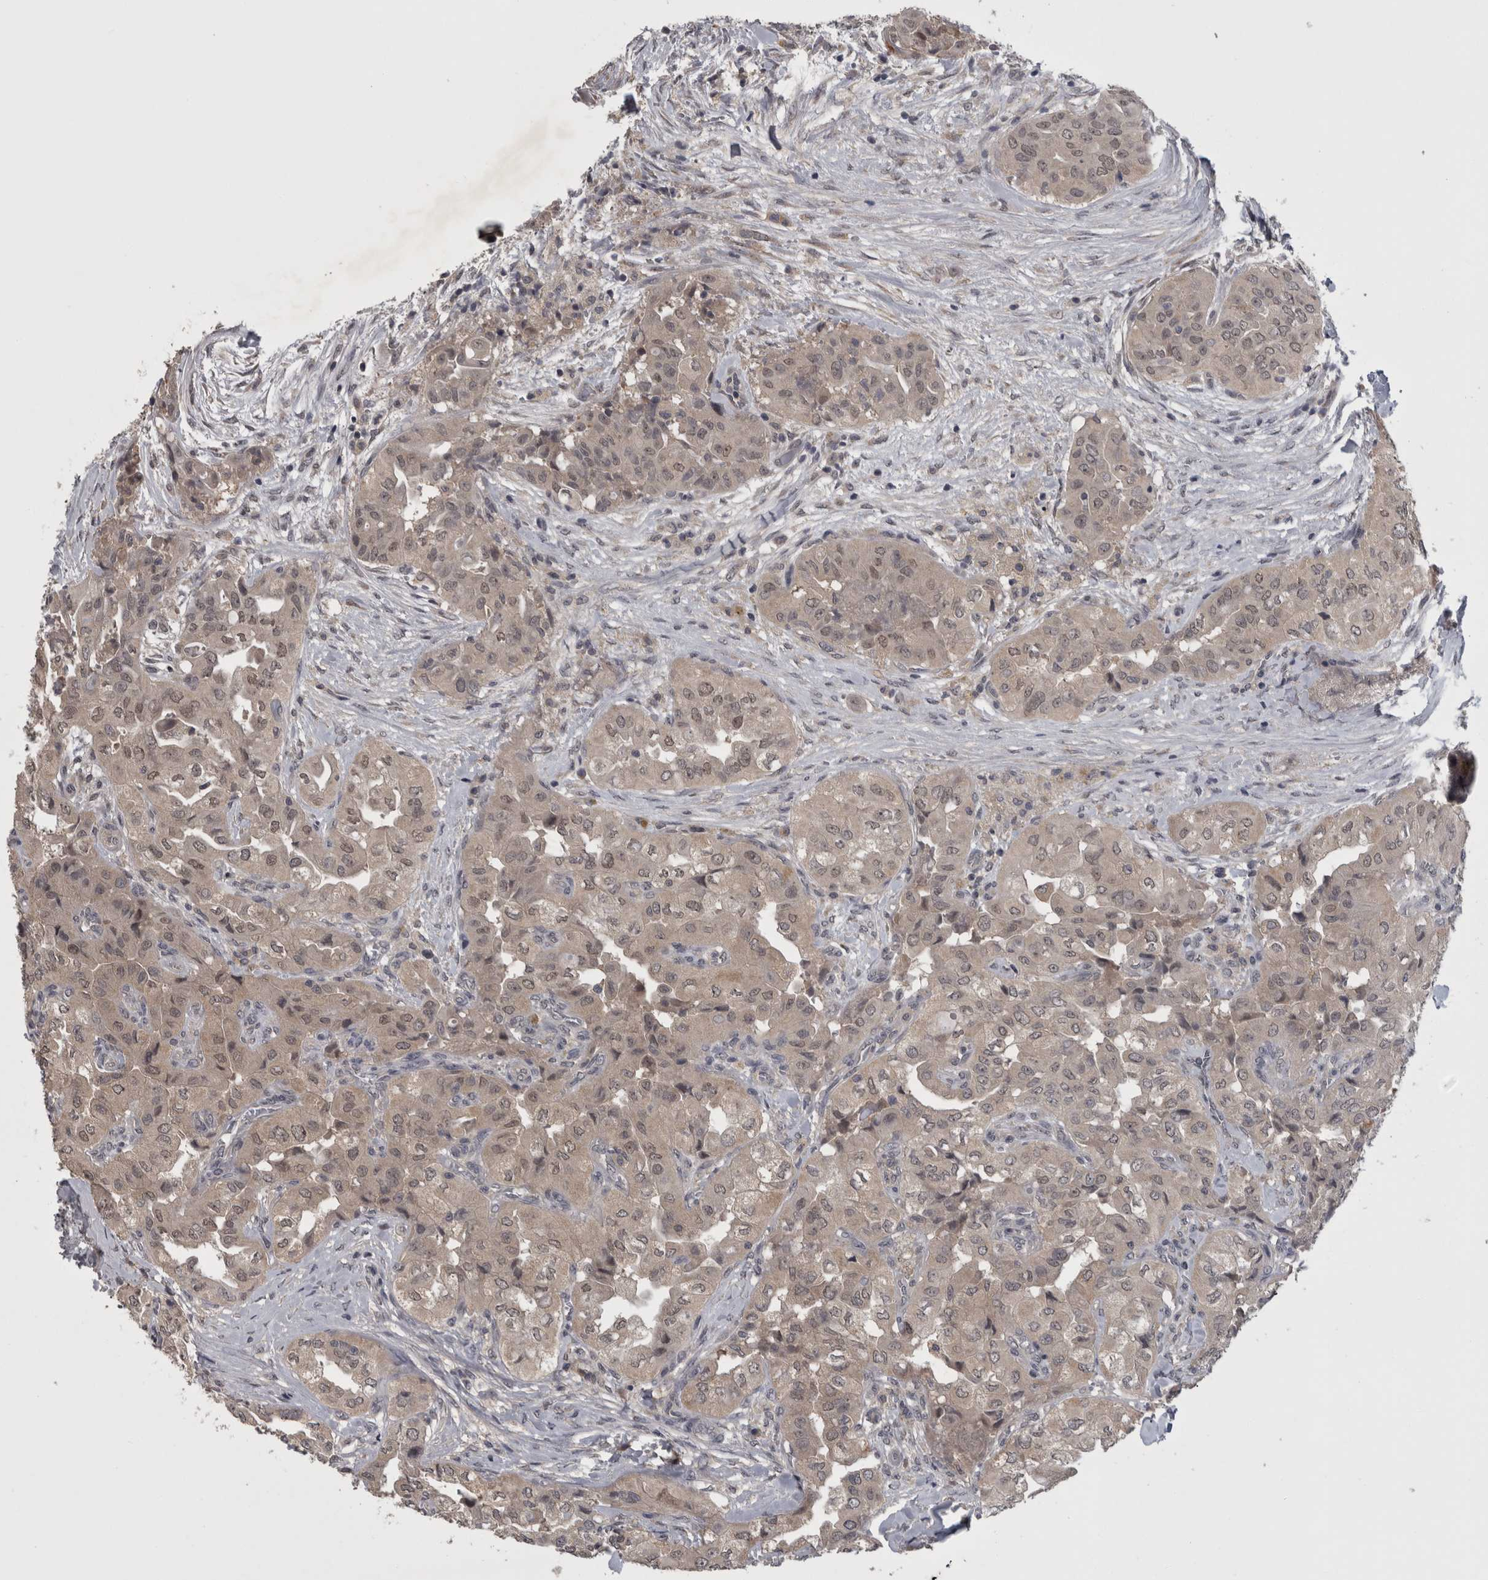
{"staining": {"intensity": "weak", "quantity": "25%-75%", "location": "cytoplasmic/membranous,nuclear"}, "tissue": "thyroid cancer", "cell_type": "Tumor cells", "image_type": "cancer", "snomed": [{"axis": "morphology", "description": "Papillary adenocarcinoma, NOS"}, {"axis": "topography", "description": "Thyroid gland"}], "caption": "This image reveals thyroid cancer stained with IHC to label a protein in brown. The cytoplasmic/membranous and nuclear of tumor cells show weak positivity for the protein. Nuclei are counter-stained blue.", "gene": "ZNF114", "patient": {"sex": "female", "age": 59}}